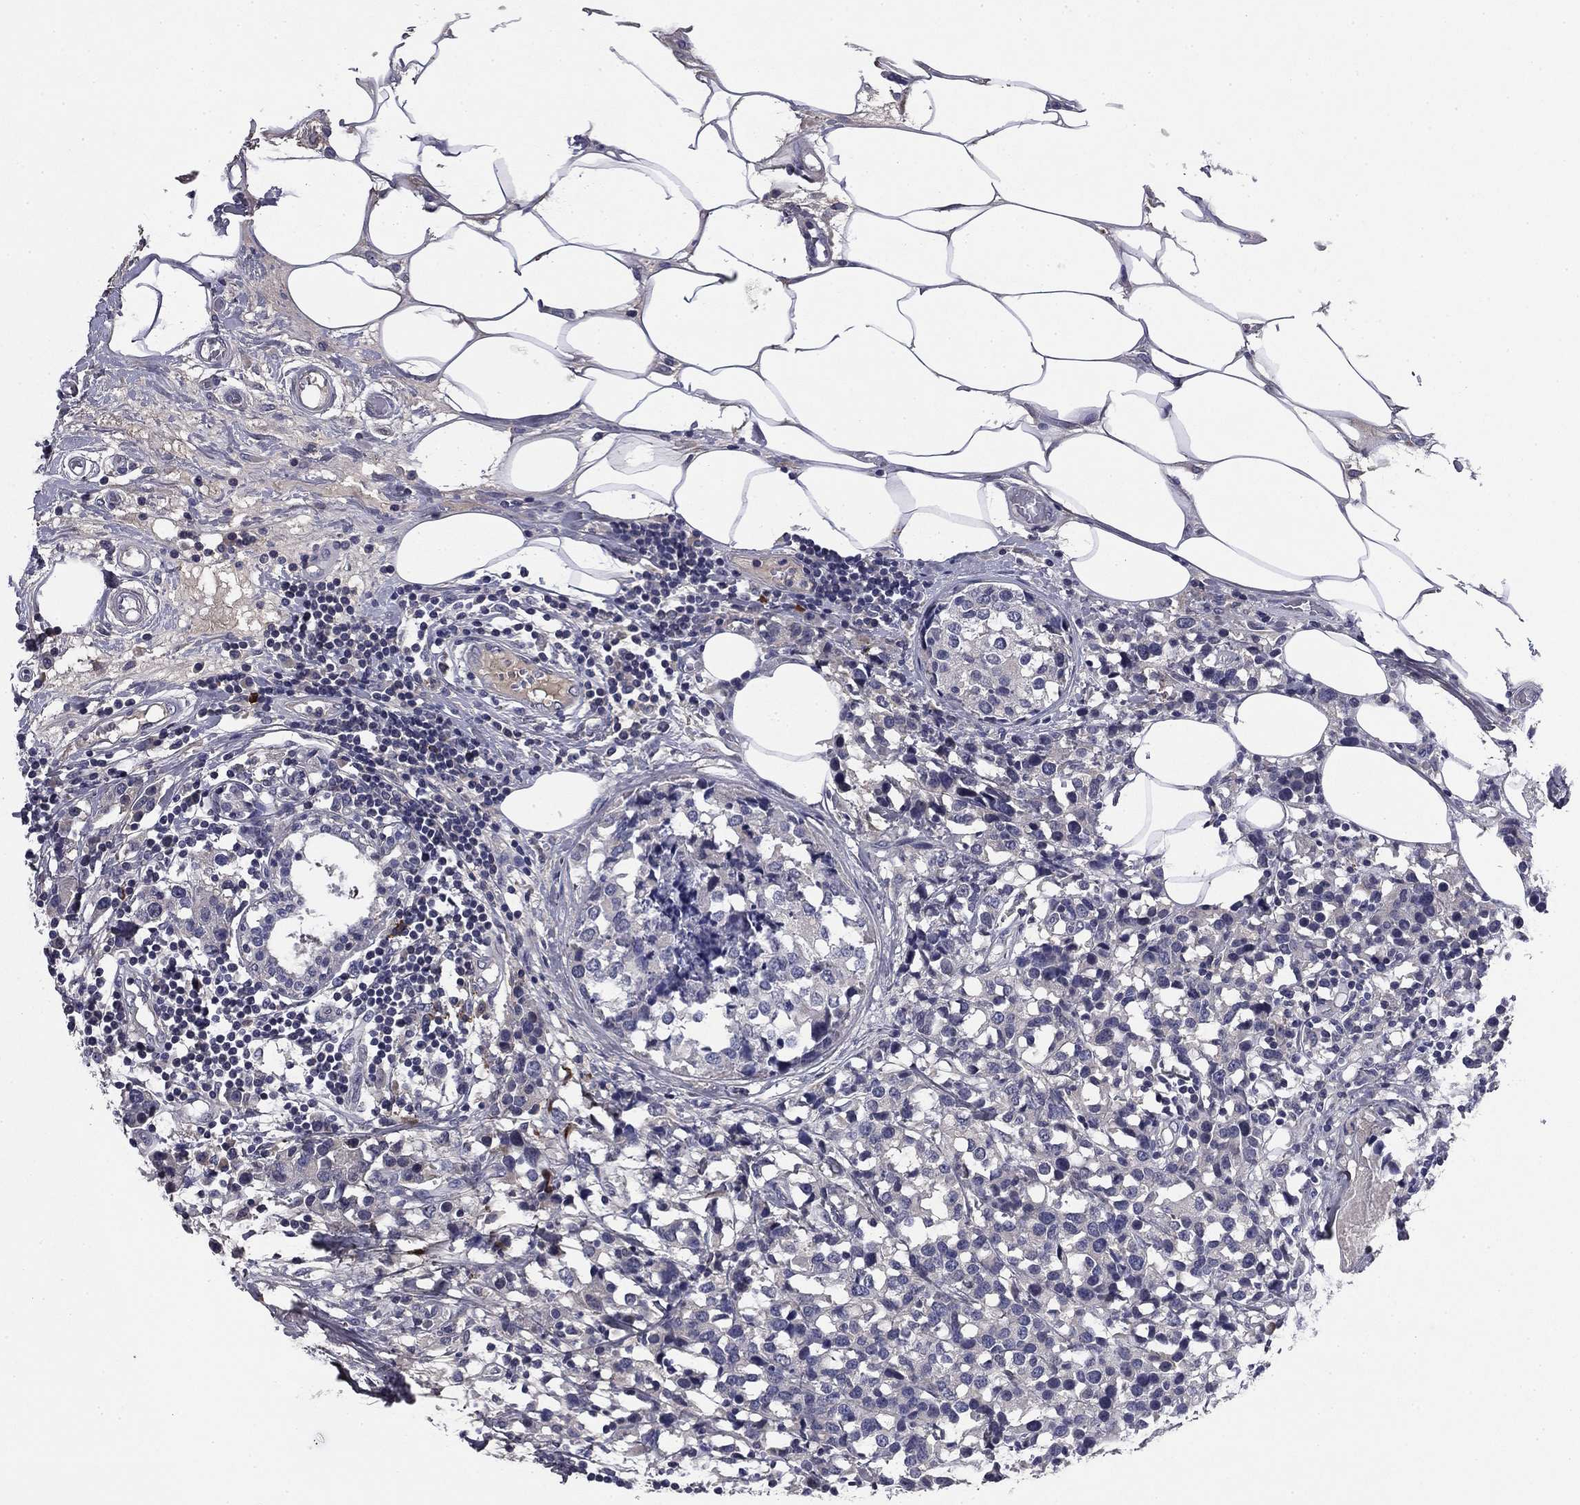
{"staining": {"intensity": "negative", "quantity": "none", "location": "none"}, "tissue": "breast cancer", "cell_type": "Tumor cells", "image_type": "cancer", "snomed": [{"axis": "morphology", "description": "Lobular carcinoma"}, {"axis": "topography", "description": "Breast"}], "caption": "This is an immunohistochemistry (IHC) histopathology image of human breast lobular carcinoma. There is no expression in tumor cells.", "gene": "COL2A1", "patient": {"sex": "female", "age": 59}}